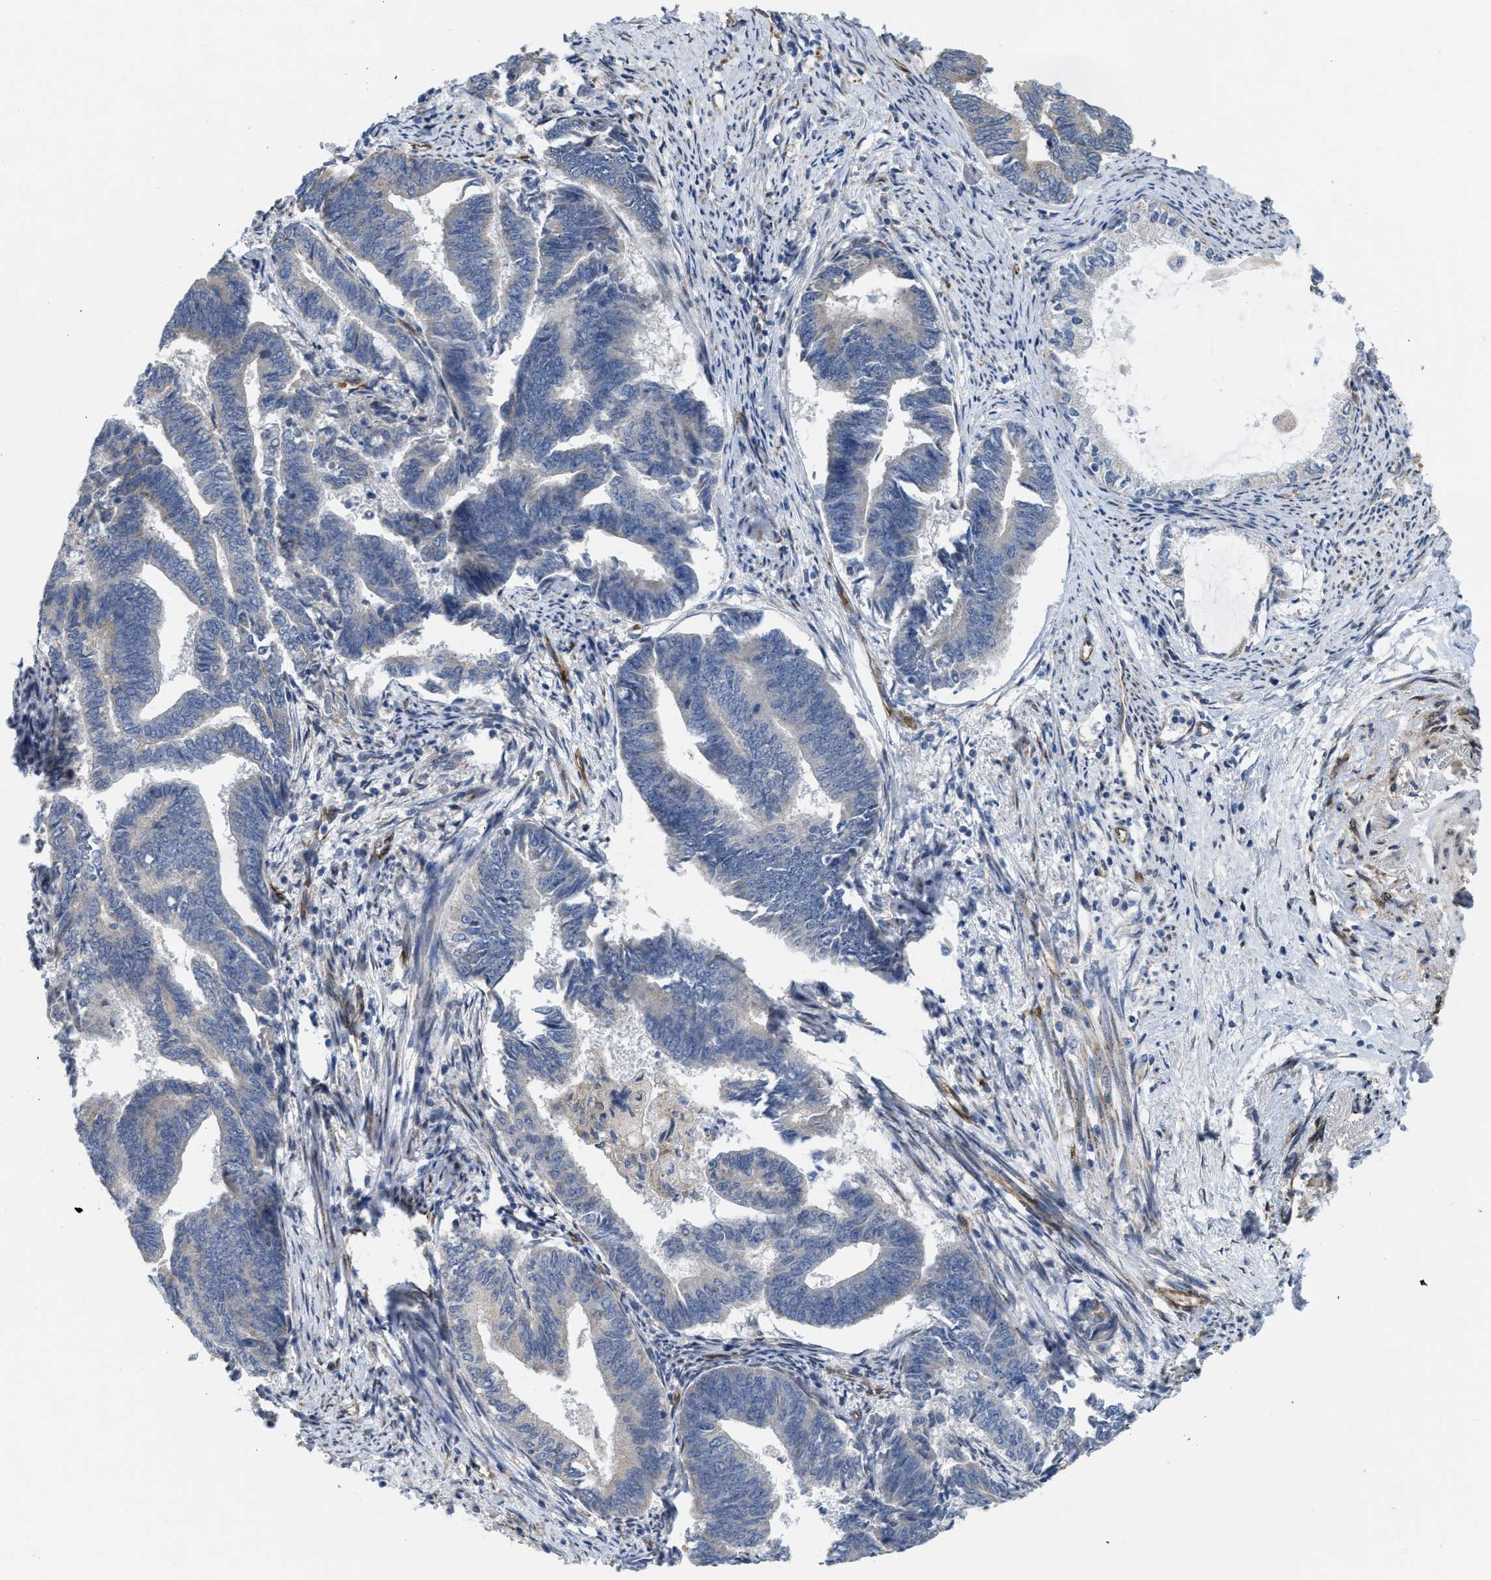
{"staining": {"intensity": "negative", "quantity": "none", "location": "none"}, "tissue": "endometrial cancer", "cell_type": "Tumor cells", "image_type": "cancer", "snomed": [{"axis": "morphology", "description": "Adenocarcinoma, NOS"}, {"axis": "topography", "description": "Endometrium"}], "caption": "This is an IHC photomicrograph of human endometrial adenocarcinoma. There is no staining in tumor cells.", "gene": "EOGT", "patient": {"sex": "female", "age": 86}}